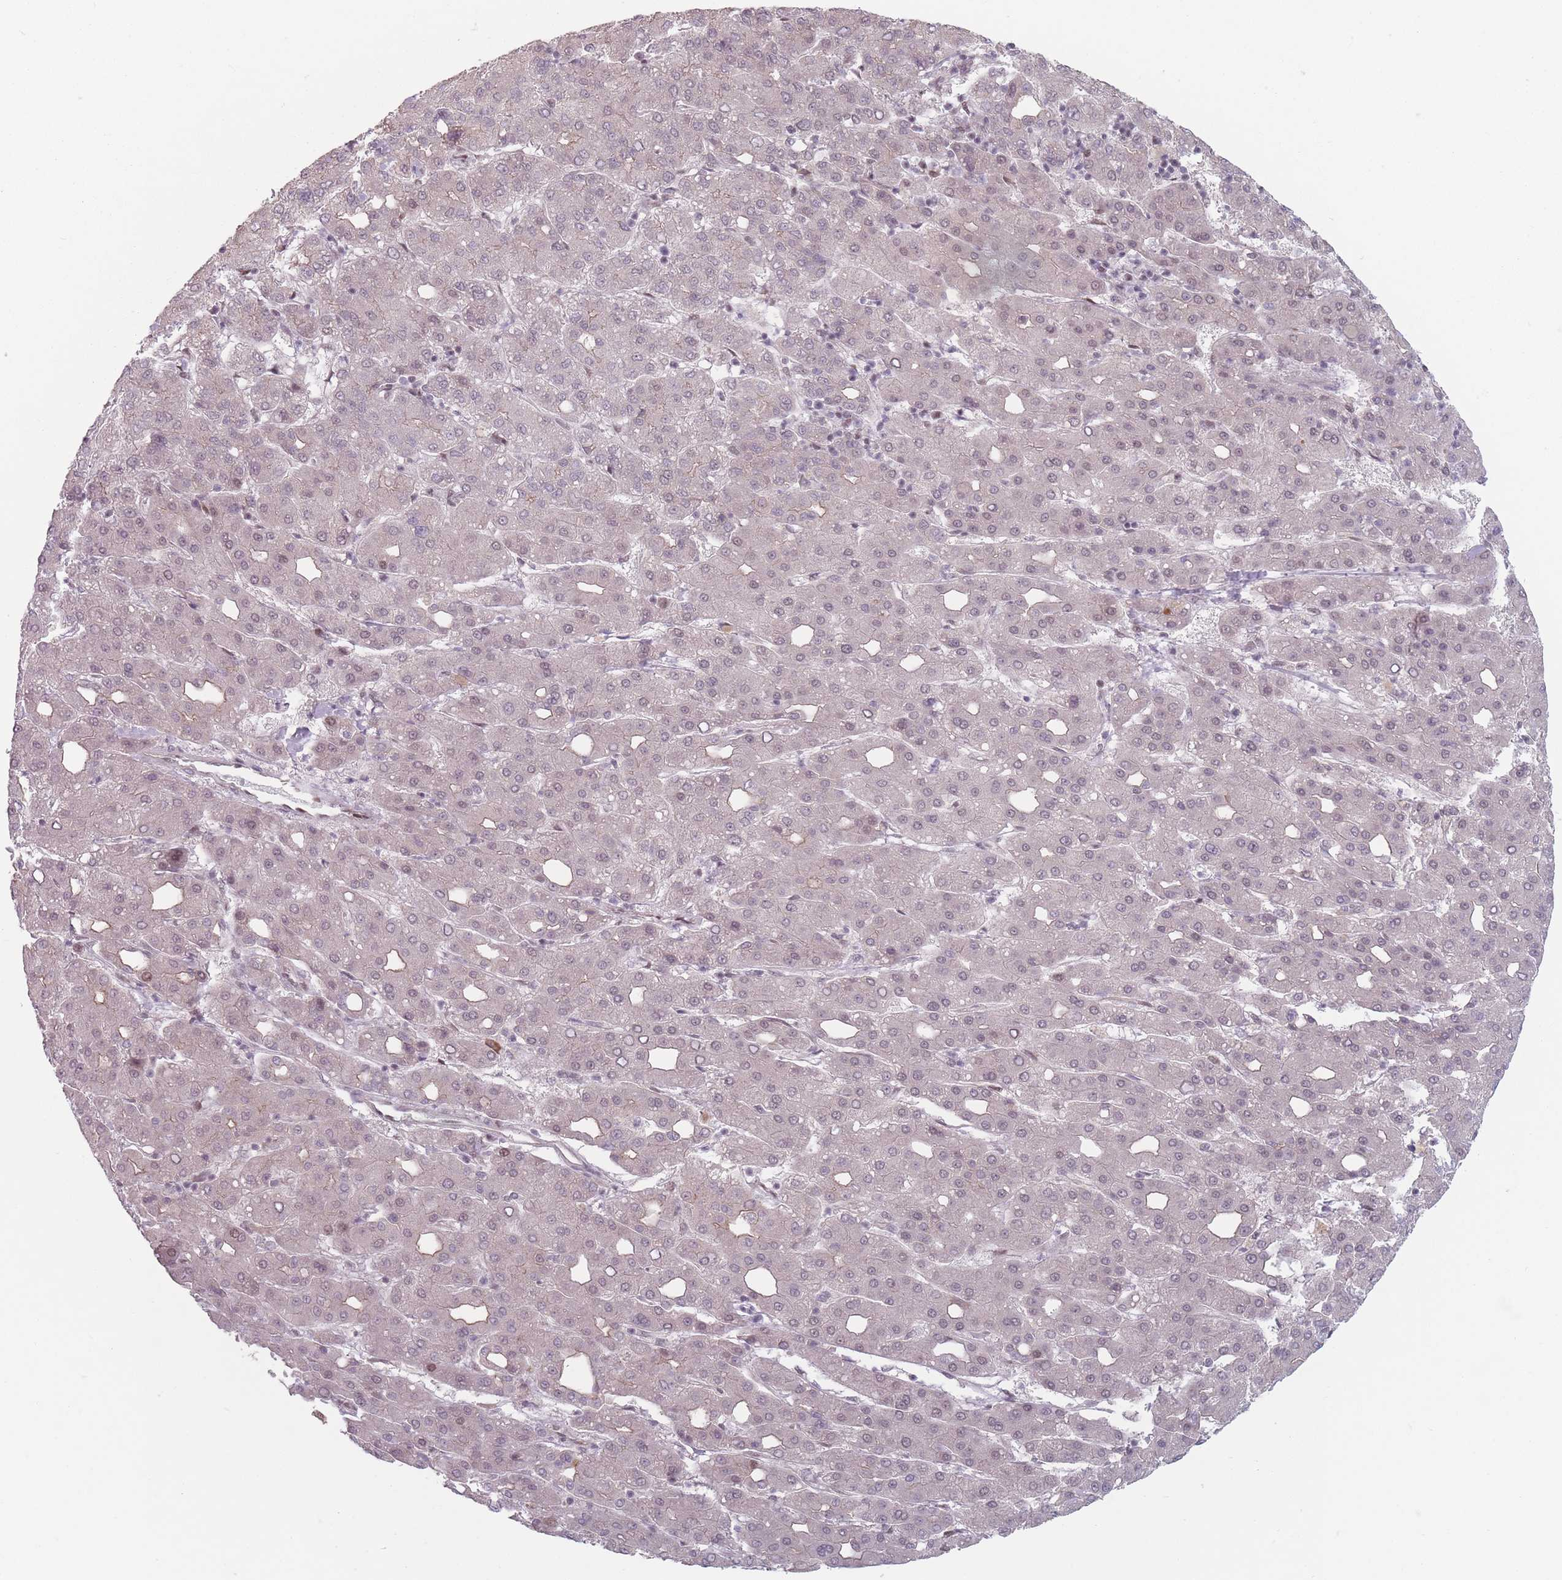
{"staining": {"intensity": "weak", "quantity": "25%-75%", "location": "nuclear"}, "tissue": "liver cancer", "cell_type": "Tumor cells", "image_type": "cancer", "snomed": [{"axis": "morphology", "description": "Carcinoma, Hepatocellular, NOS"}, {"axis": "topography", "description": "Liver"}], "caption": "Weak nuclear positivity is appreciated in approximately 25%-75% of tumor cells in liver cancer.", "gene": "SH3BGRL2", "patient": {"sex": "male", "age": 65}}